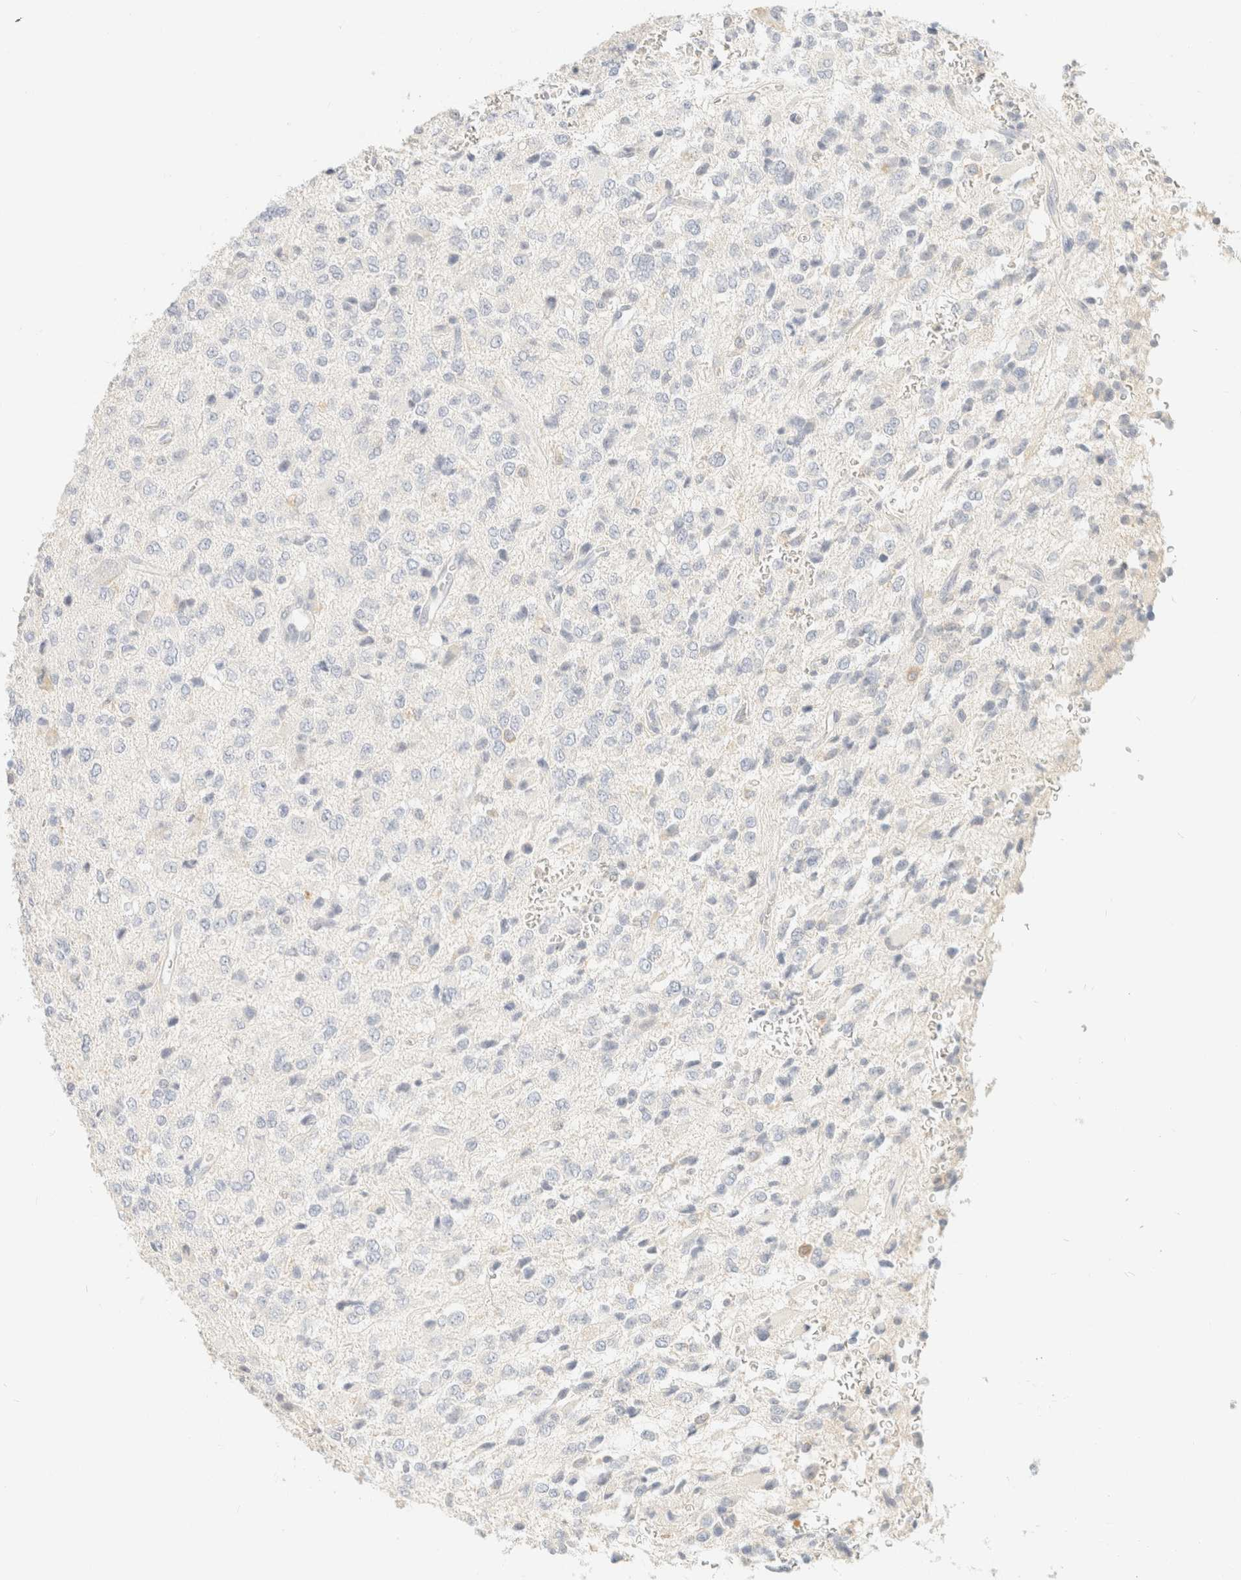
{"staining": {"intensity": "negative", "quantity": "none", "location": "none"}, "tissue": "glioma", "cell_type": "Tumor cells", "image_type": "cancer", "snomed": [{"axis": "morphology", "description": "Glioma, malignant, High grade"}, {"axis": "topography", "description": "pancreas cauda"}], "caption": "An IHC histopathology image of malignant glioma (high-grade) is shown. There is no staining in tumor cells of malignant glioma (high-grade).", "gene": "TIMD4", "patient": {"sex": "male", "age": 60}}